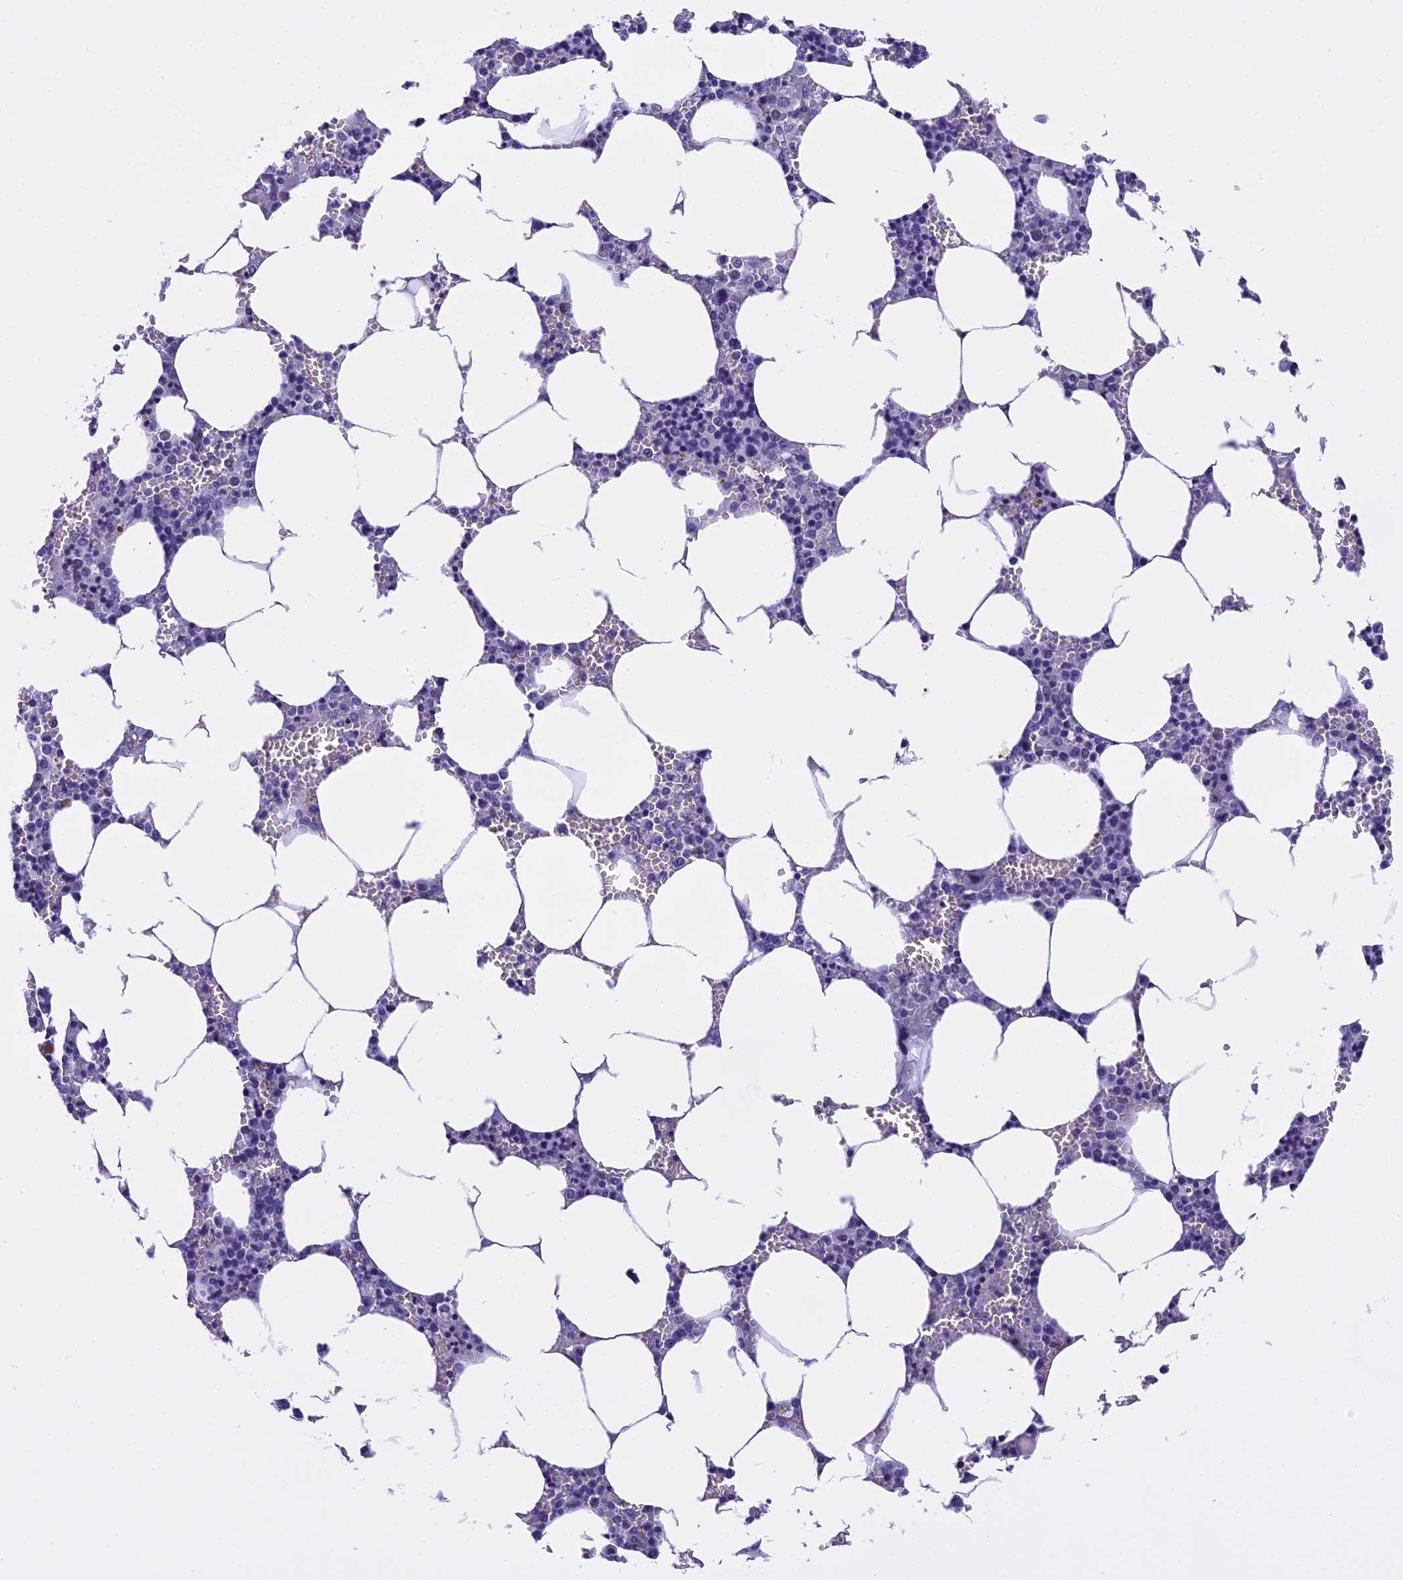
{"staining": {"intensity": "negative", "quantity": "none", "location": "none"}, "tissue": "bone marrow", "cell_type": "Hematopoietic cells", "image_type": "normal", "snomed": [{"axis": "morphology", "description": "Normal tissue, NOS"}, {"axis": "topography", "description": "Bone marrow"}], "caption": "Immunohistochemistry histopathology image of unremarkable bone marrow stained for a protein (brown), which exhibits no staining in hematopoietic cells.", "gene": "KCTD14", "patient": {"sex": "male", "age": 70}}